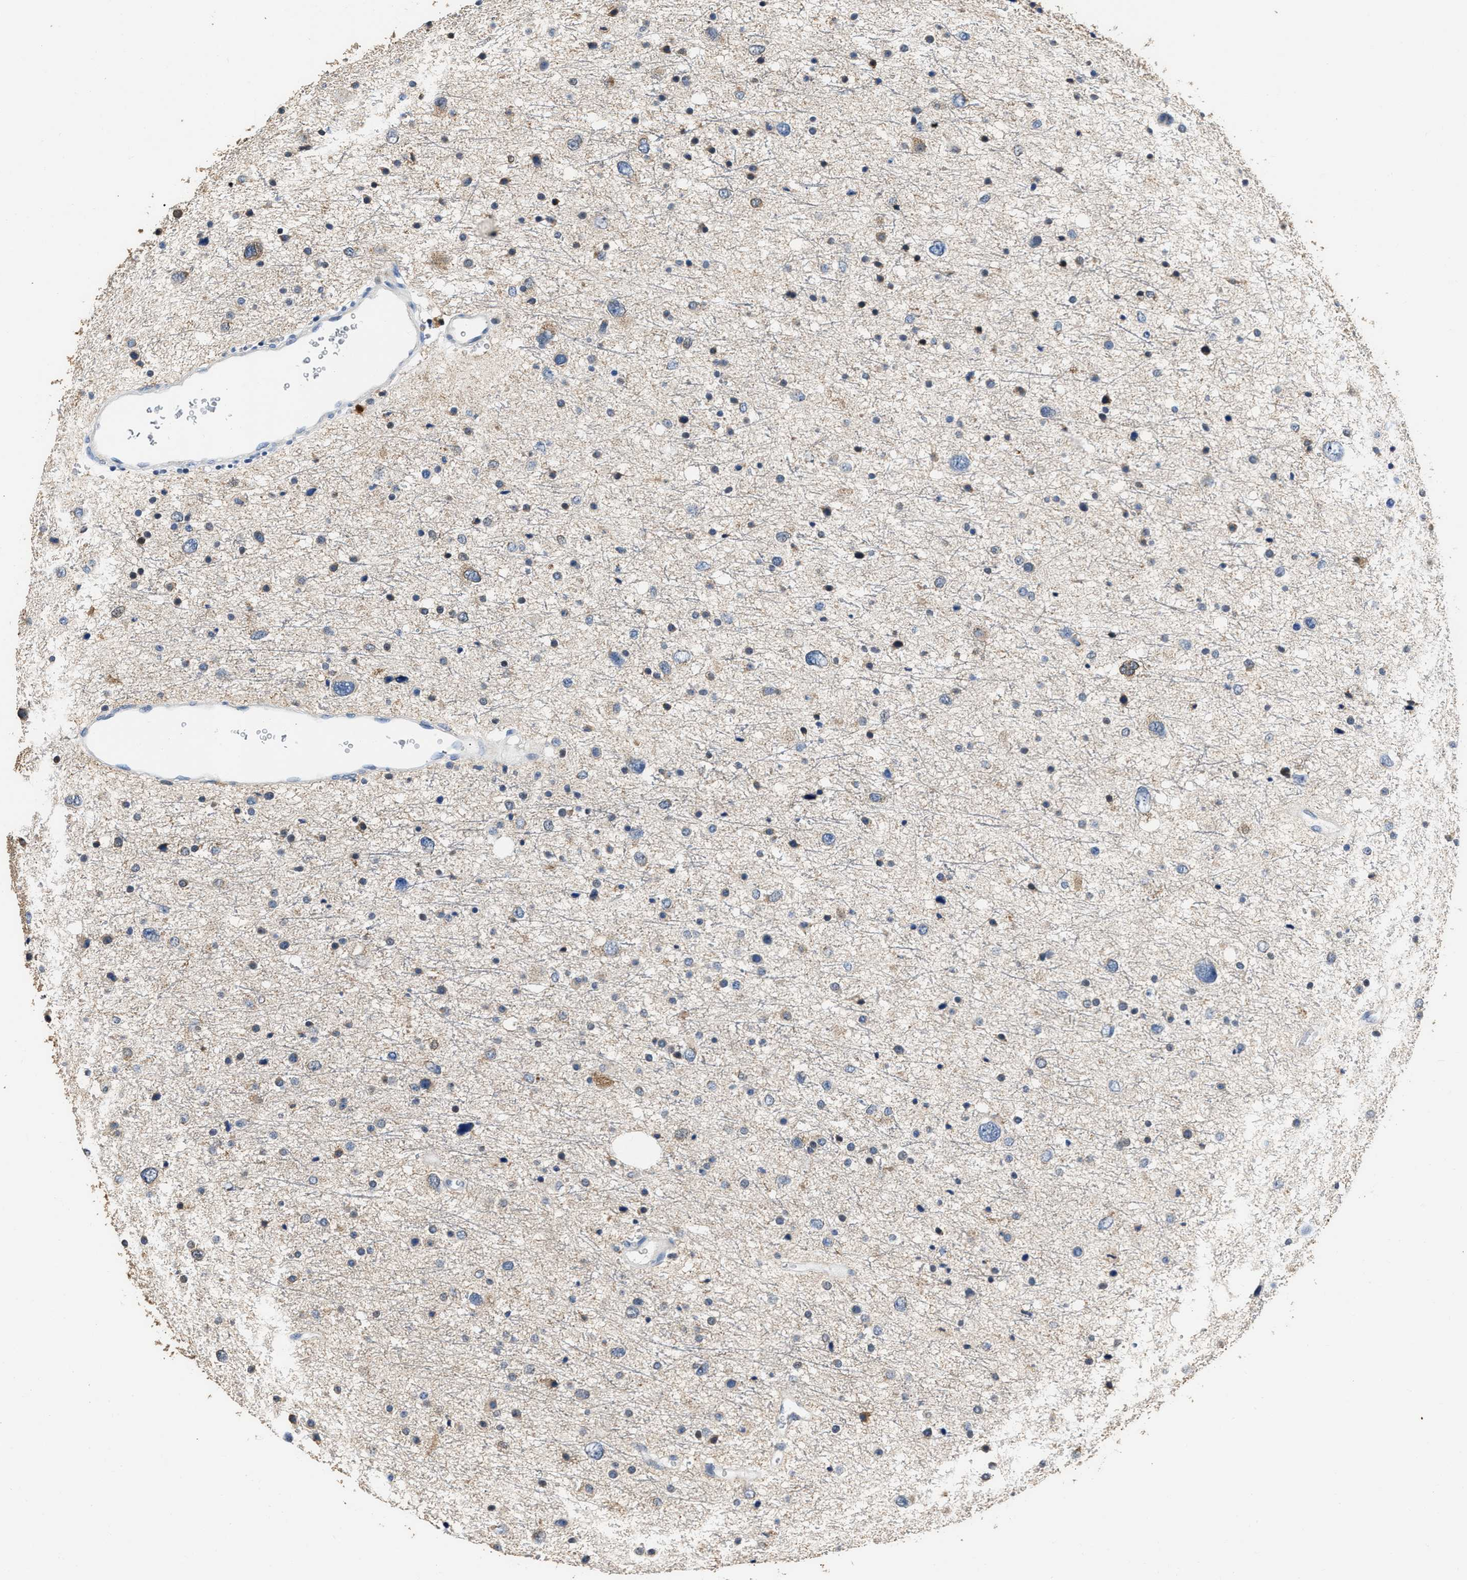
{"staining": {"intensity": "weak", "quantity": "<25%", "location": "cytoplasmic/membranous"}, "tissue": "glioma", "cell_type": "Tumor cells", "image_type": "cancer", "snomed": [{"axis": "morphology", "description": "Glioma, malignant, Low grade"}, {"axis": "topography", "description": "Brain"}], "caption": "This is an IHC histopathology image of human malignant glioma (low-grade). There is no staining in tumor cells.", "gene": "NSUN5", "patient": {"sex": "female", "age": 37}}